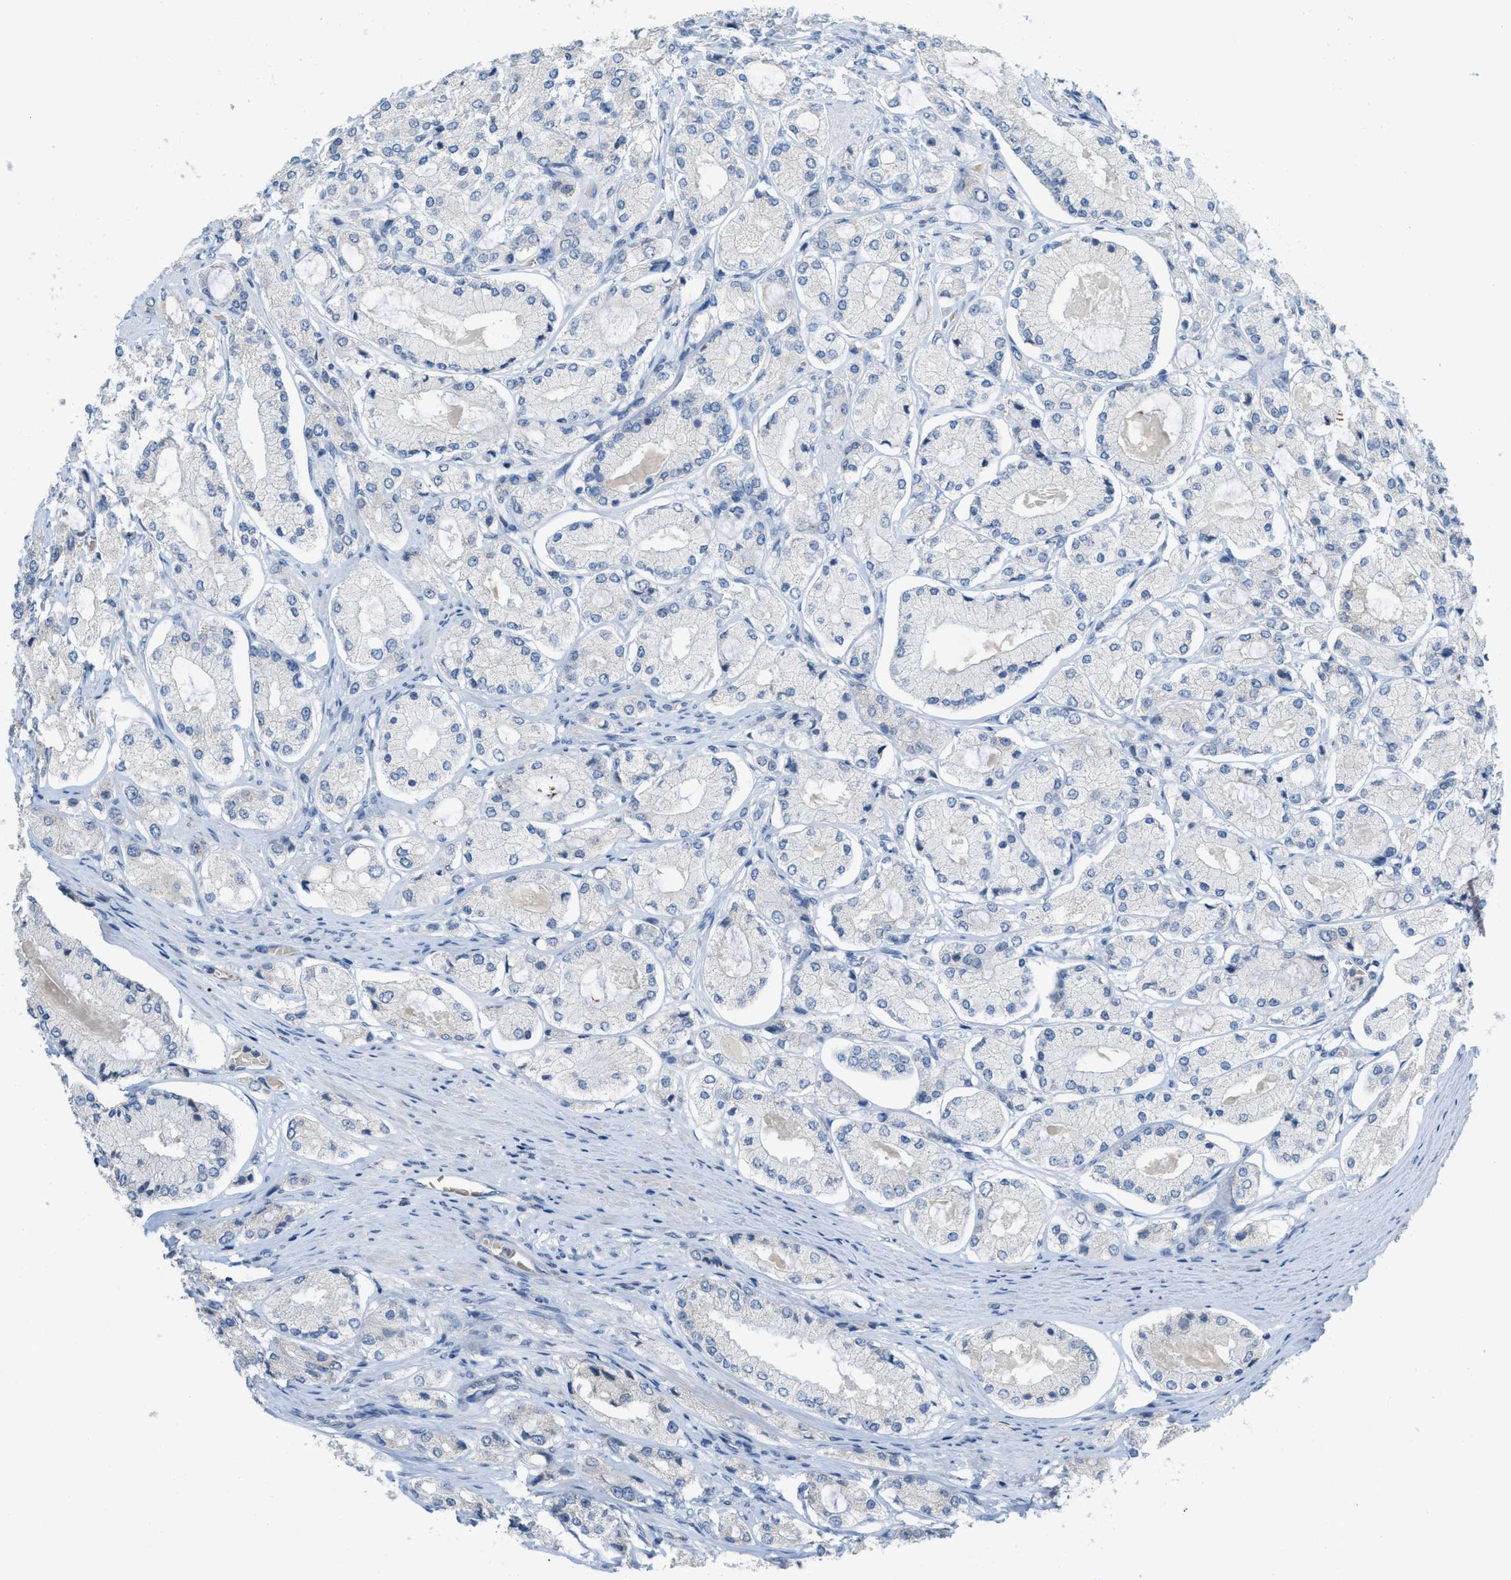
{"staining": {"intensity": "negative", "quantity": "none", "location": "none"}, "tissue": "prostate cancer", "cell_type": "Tumor cells", "image_type": "cancer", "snomed": [{"axis": "morphology", "description": "Adenocarcinoma, High grade"}, {"axis": "topography", "description": "Prostate"}], "caption": "IHC photomicrograph of neoplastic tissue: prostate high-grade adenocarcinoma stained with DAB (3,3'-diaminobenzidine) exhibits no significant protein staining in tumor cells. (Stains: DAB (3,3'-diaminobenzidine) IHC with hematoxylin counter stain, Microscopy: brightfield microscopy at high magnification).", "gene": "TXNDC2", "patient": {"sex": "male", "age": 65}}